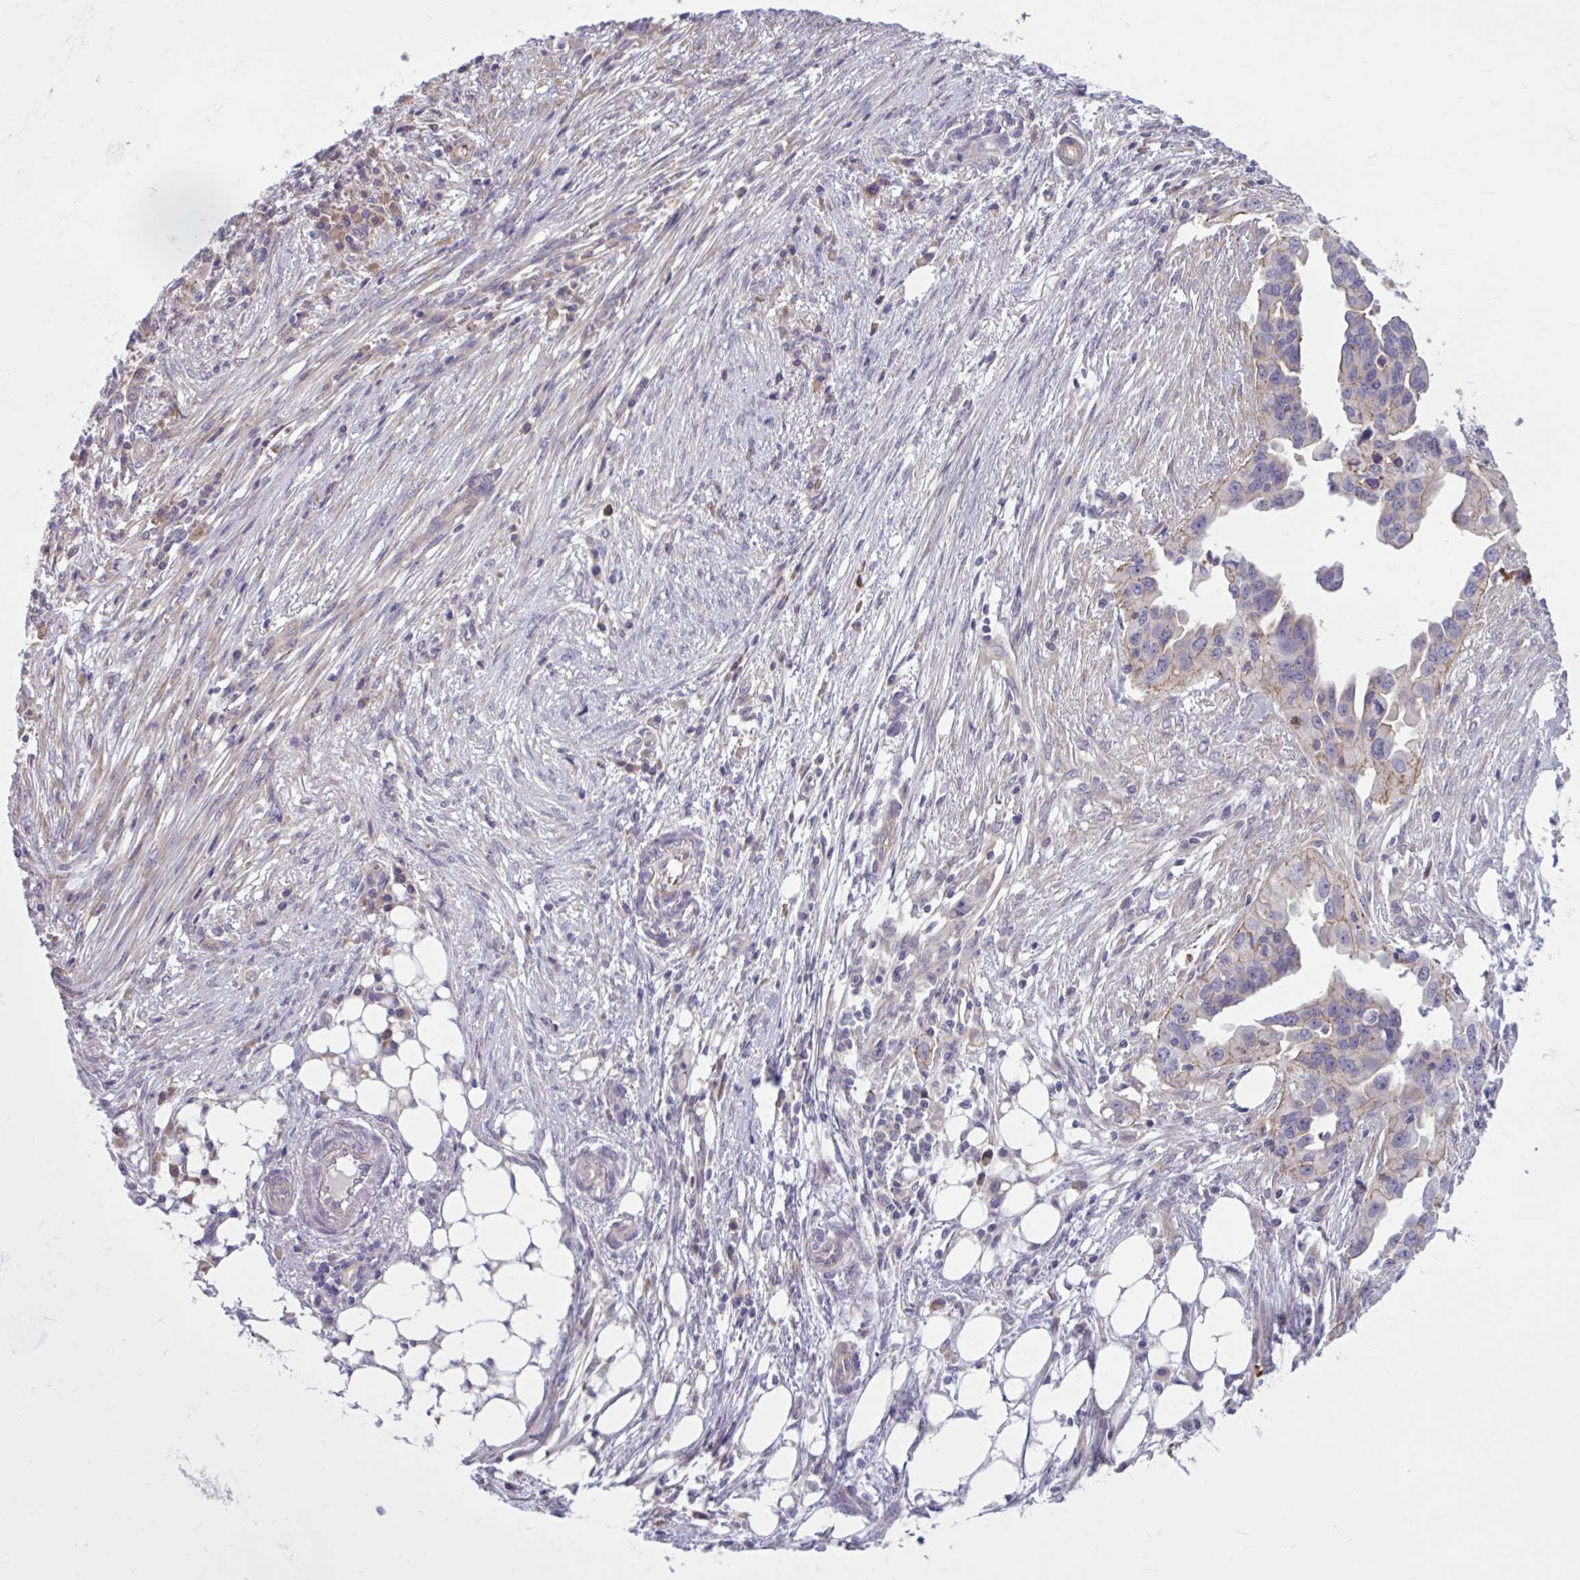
{"staining": {"intensity": "weak", "quantity": "<25%", "location": "cytoplasmic/membranous"}, "tissue": "ovarian cancer", "cell_type": "Tumor cells", "image_type": "cancer", "snomed": [{"axis": "morphology", "description": "Carcinoma, endometroid"}, {"axis": "morphology", "description": "Cystadenocarcinoma, serous, NOS"}, {"axis": "topography", "description": "Ovary"}], "caption": "Tumor cells show no significant protein expression in ovarian cancer (serous cystadenocarcinoma). (DAB (3,3'-diaminobenzidine) IHC, high magnification).", "gene": "SNF8", "patient": {"sex": "female", "age": 45}}